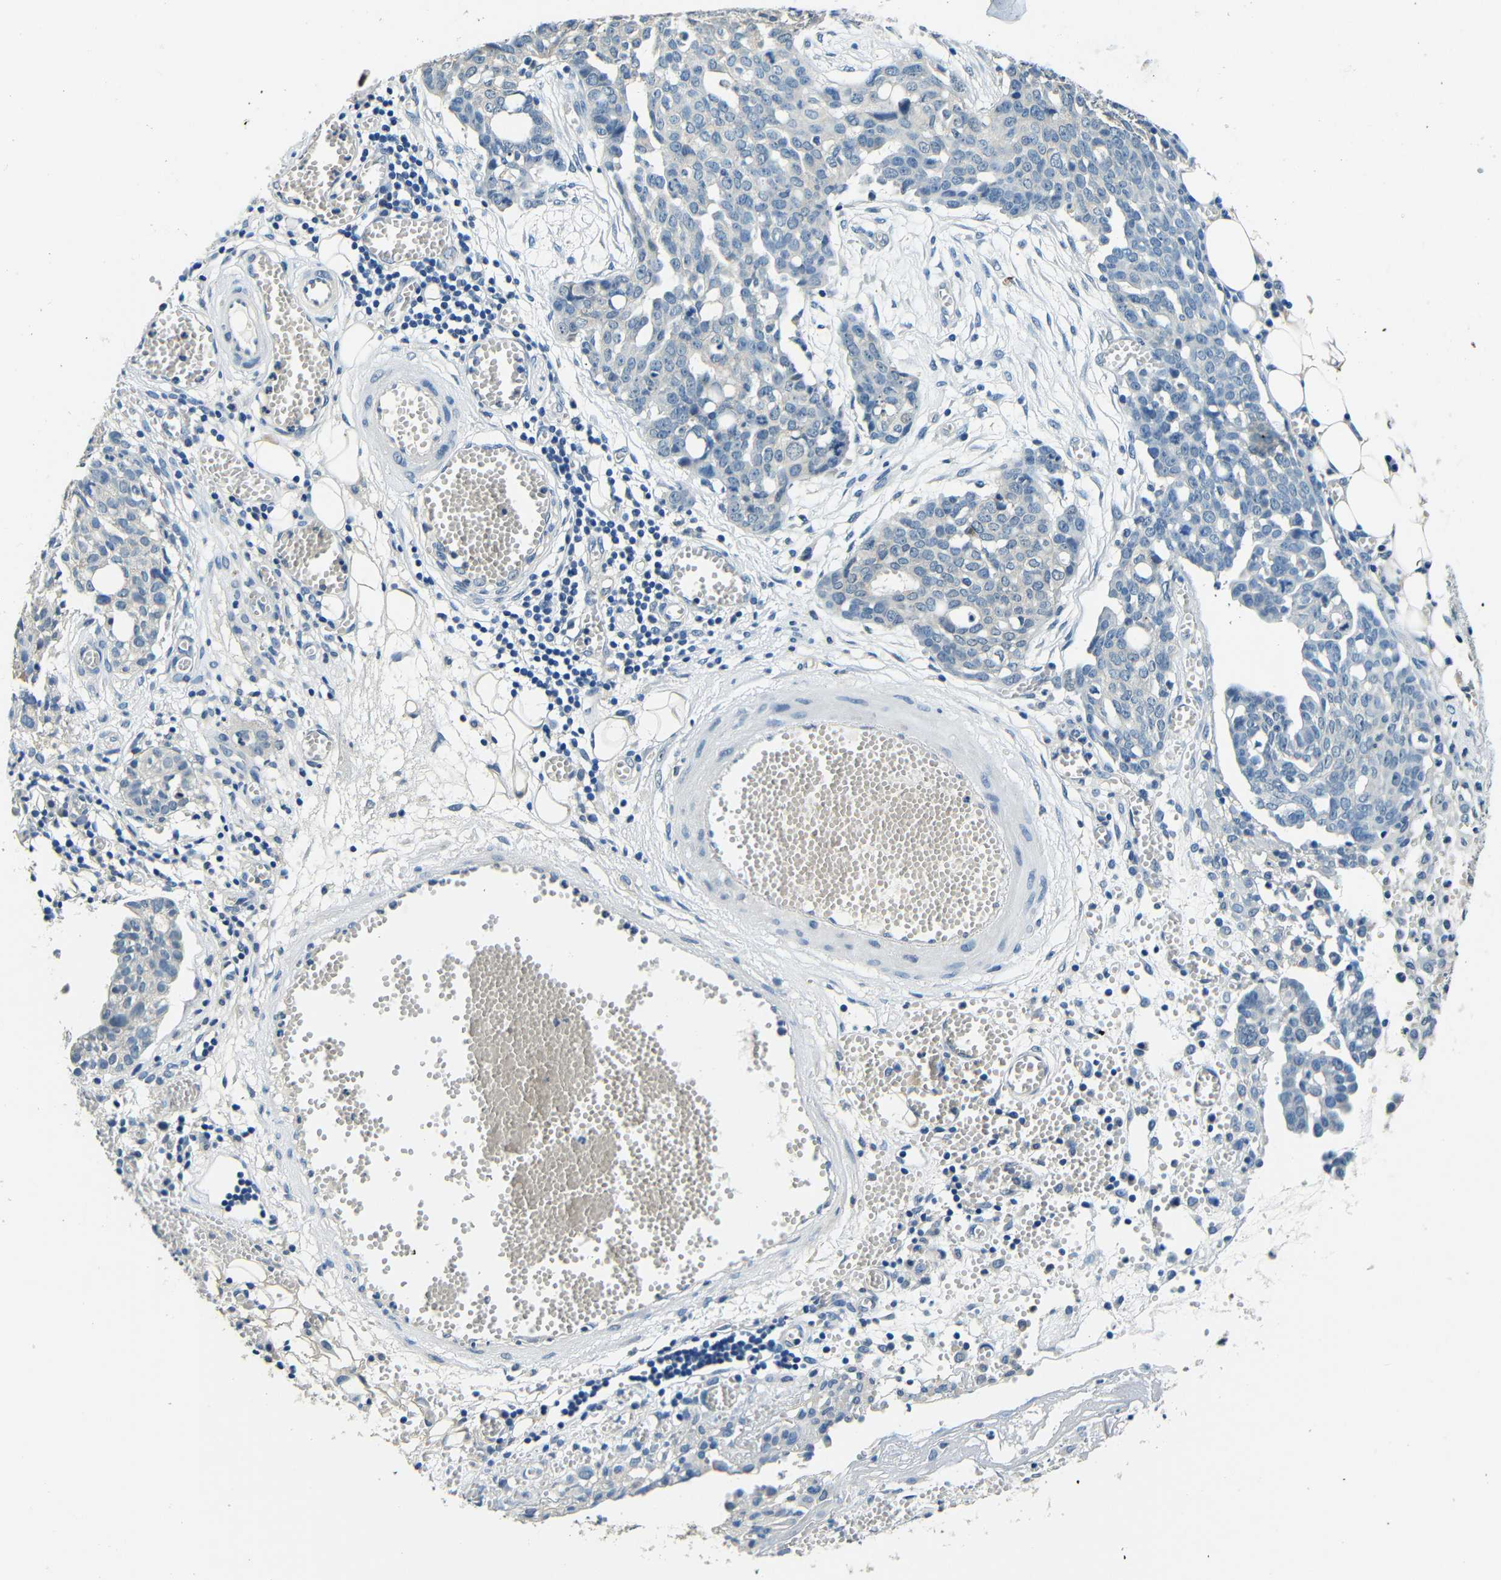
{"staining": {"intensity": "negative", "quantity": "none", "location": "none"}, "tissue": "ovarian cancer", "cell_type": "Tumor cells", "image_type": "cancer", "snomed": [{"axis": "morphology", "description": "Cystadenocarcinoma, serous, NOS"}, {"axis": "topography", "description": "Soft tissue"}, {"axis": "topography", "description": "Ovary"}], "caption": "A high-resolution histopathology image shows IHC staining of ovarian serous cystadenocarcinoma, which demonstrates no significant expression in tumor cells.", "gene": "ADAP1", "patient": {"sex": "female", "age": 57}}